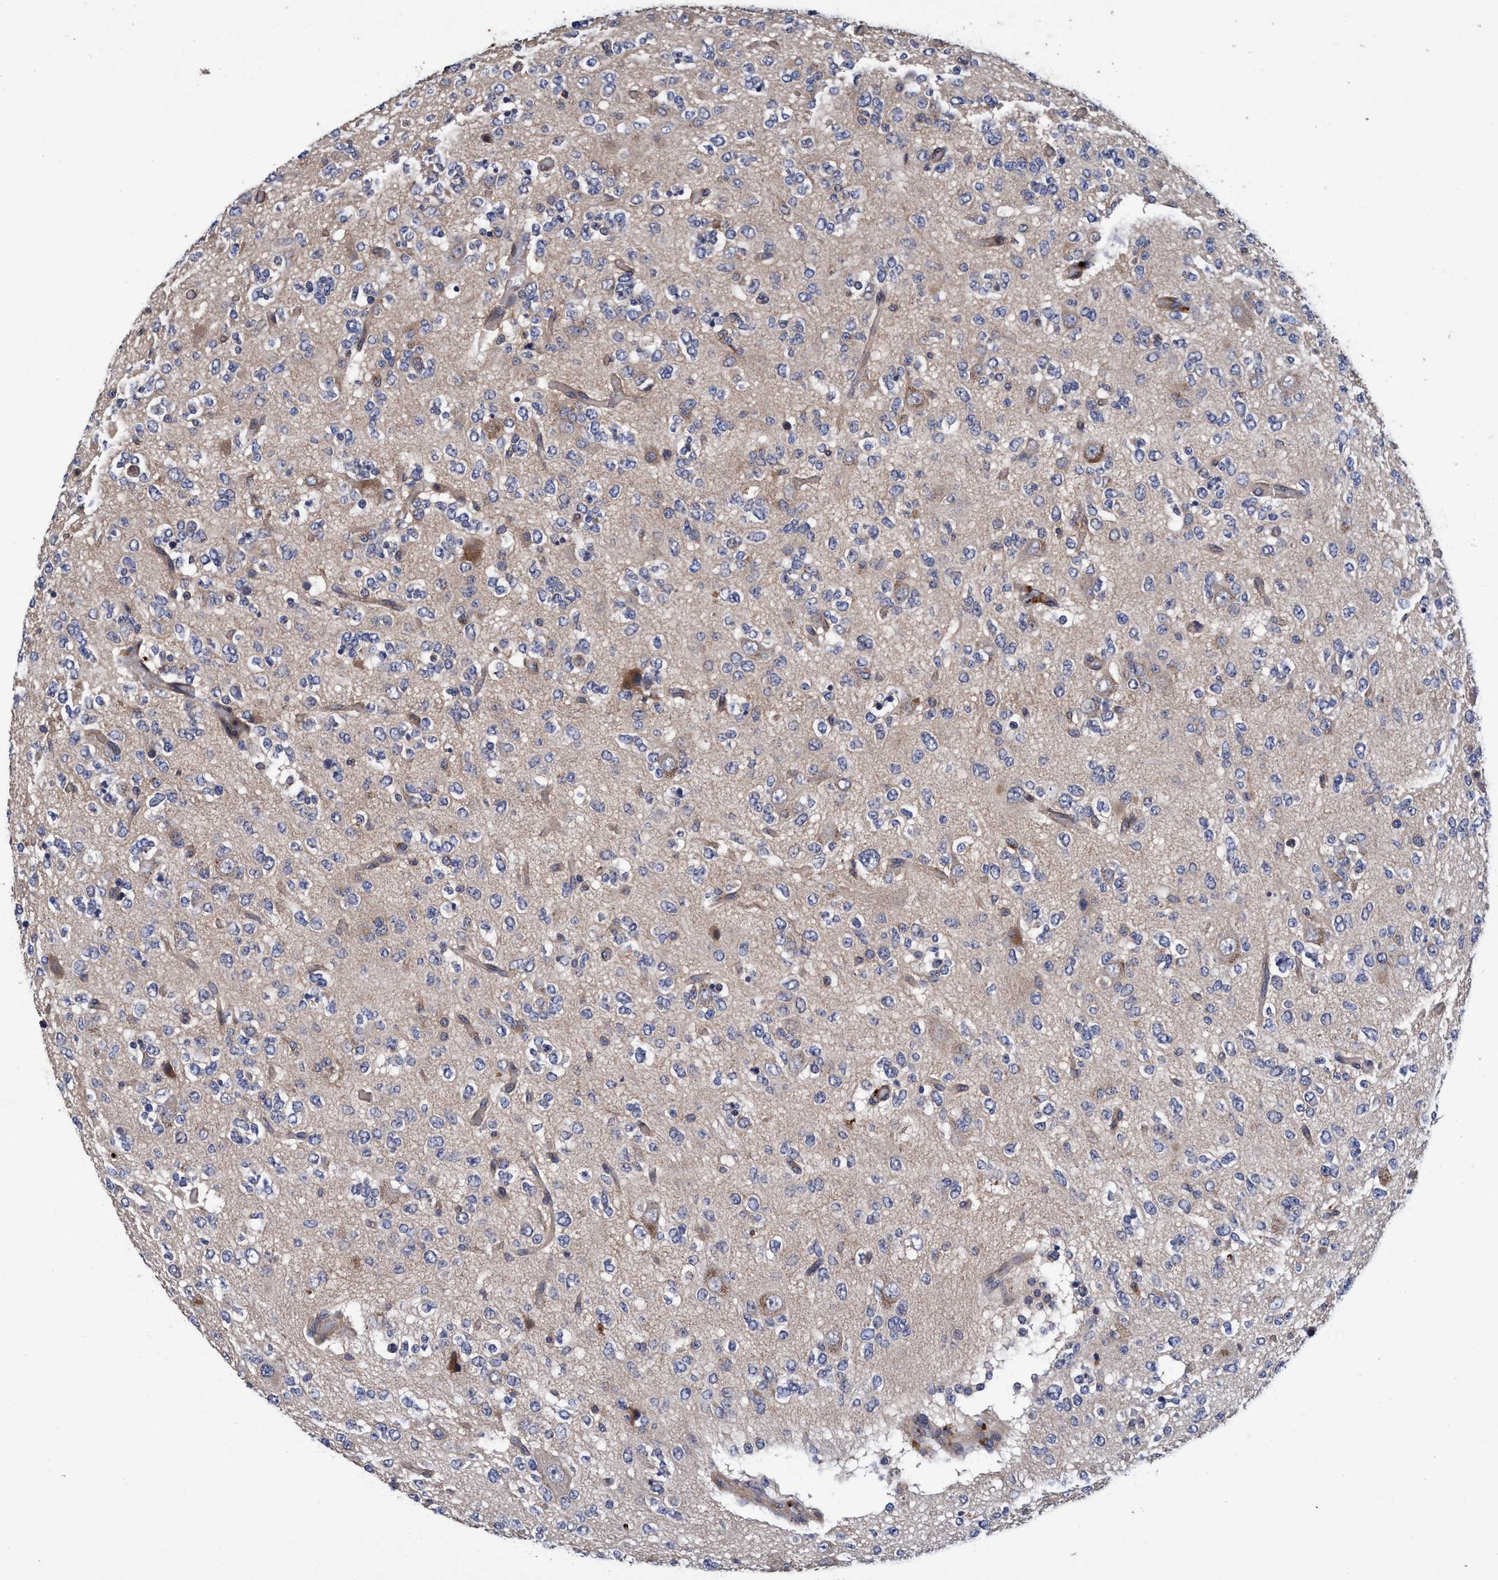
{"staining": {"intensity": "negative", "quantity": "none", "location": "none"}, "tissue": "glioma", "cell_type": "Tumor cells", "image_type": "cancer", "snomed": [{"axis": "morphology", "description": "Glioma, malignant, Low grade"}, {"axis": "topography", "description": "Brain"}], "caption": "Image shows no protein expression in tumor cells of glioma tissue.", "gene": "CALCOCO2", "patient": {"sex": "male", "age": 38}}